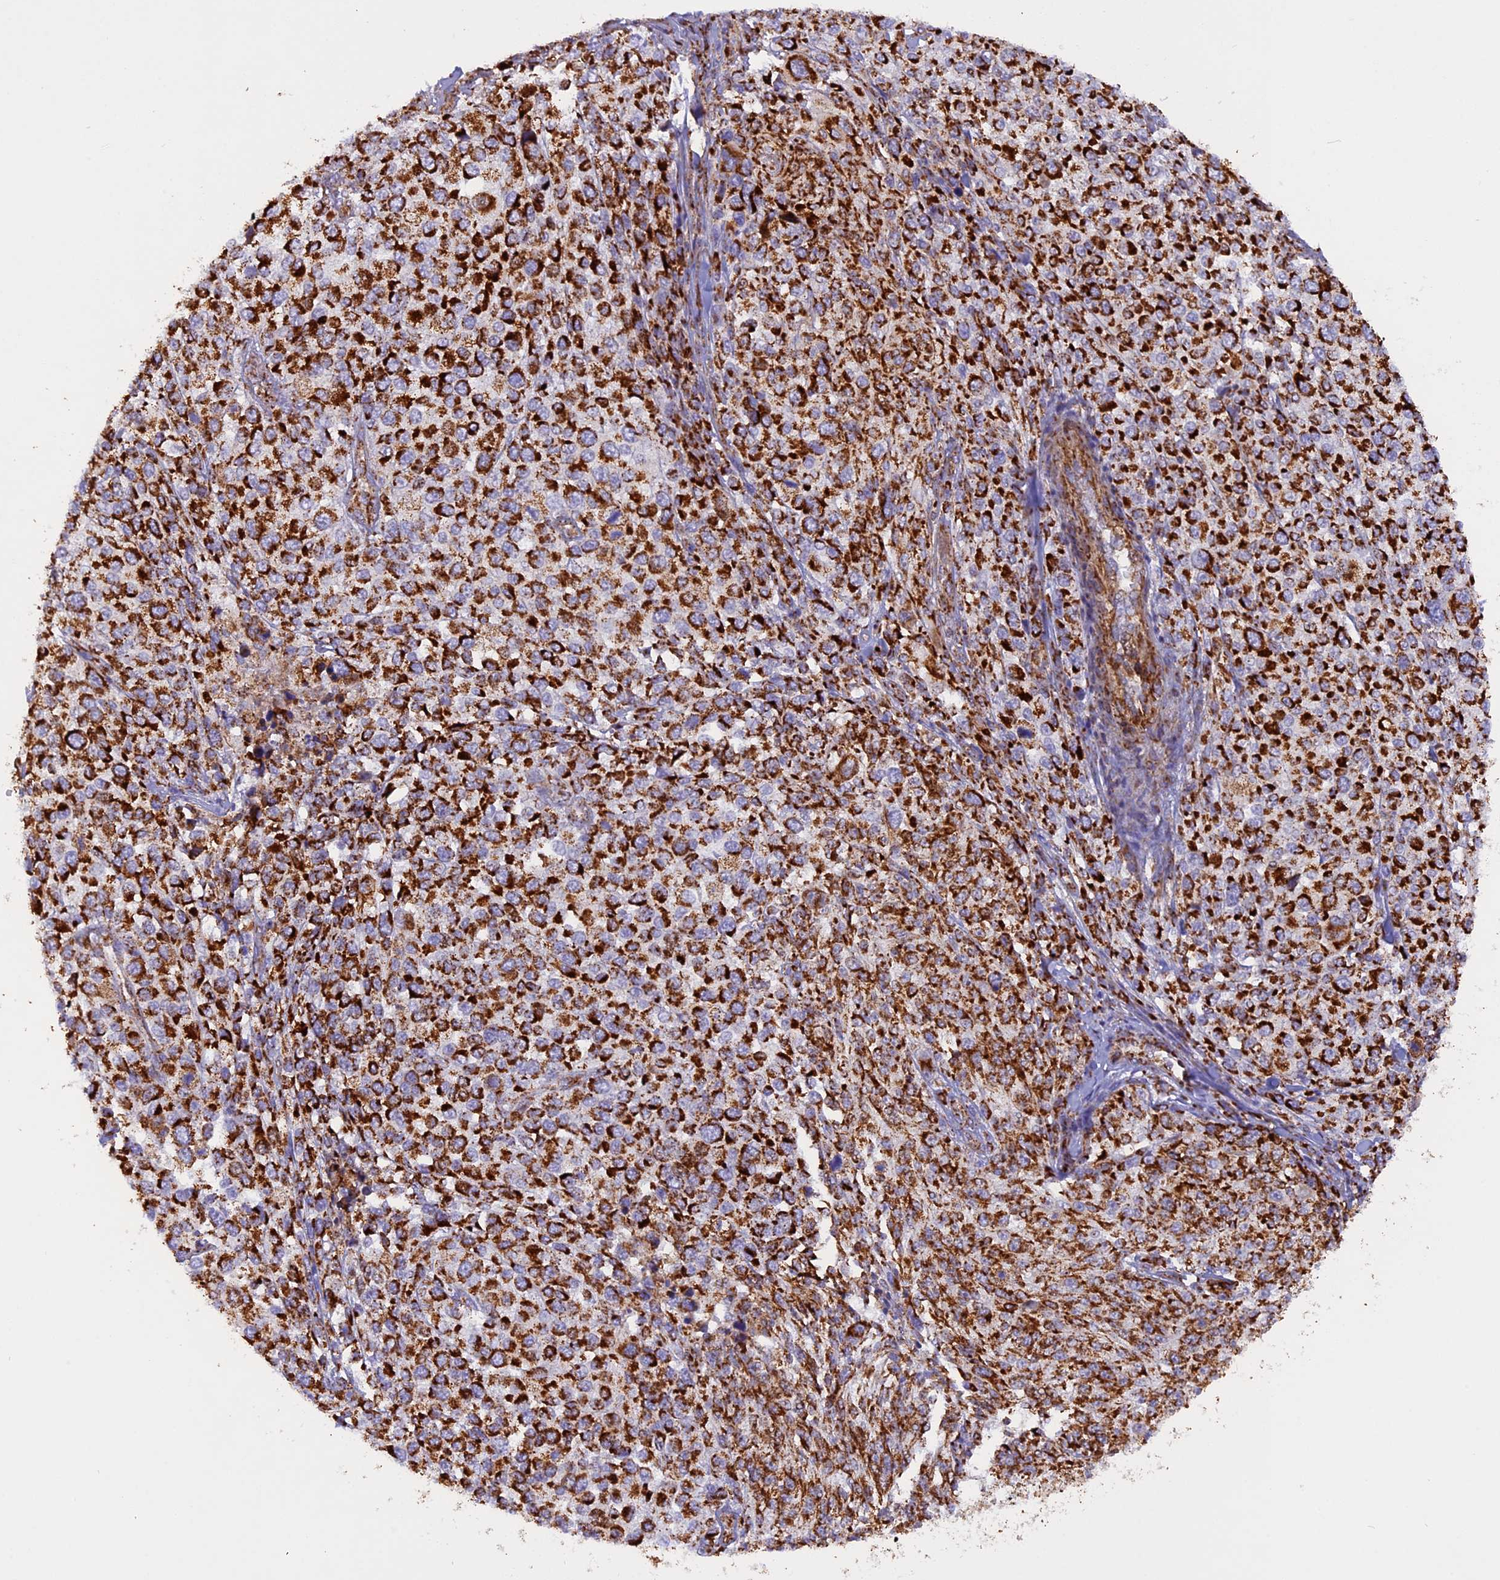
{"staining": {"intensity": "strong", "quantity": ">75%", "location": "cytoplasmic/membranous"}, "tissue": "melanoma", "cell_type": "Tumor cells", "image_type": "cancer", "snomed": [{"axis": "morphology", "description": "Malignant melanoma, NOS"}, {"axis": "topography", "description": "Skin of trunk"}], "caption": "The histopathology image shows immunohistochemical staining of melanoma. There is strong cytoplasmic/membranous positivity is appreciated in approximately >75% of tumor cells.", "gene": "UQCRB", "patient": {"sex": "male", "age": 71}}